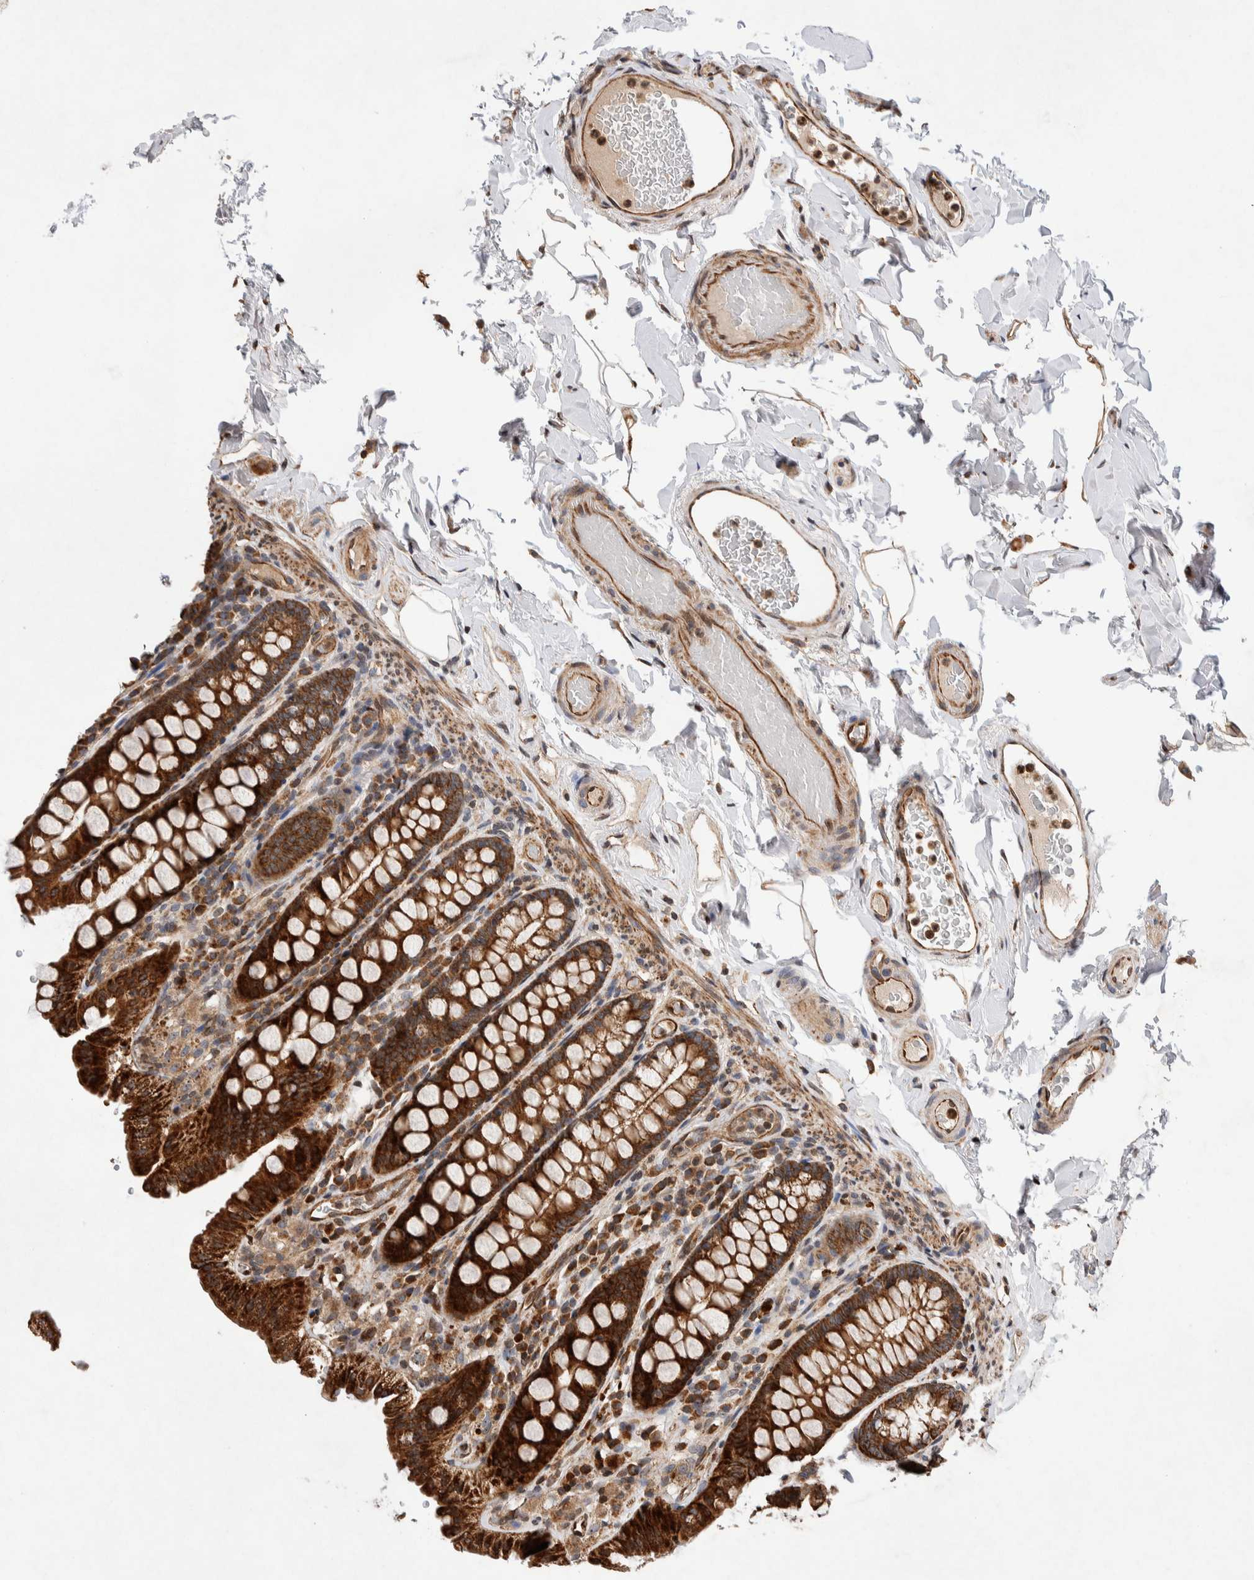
{"staining": {"intensity": "moderate", "quantity": ">75%", "location": "cytoplasmic/membranous"}, "tissue": "colon", "cell_type": "Endothelial cells", "image_type": "normal", "snomed": [{"axis": "morphology", "description": "Normal tissue, NOS"}, {"axis": "topography", "description": "Colon"}, {"axis": "topography", "description": "Peripheral nerve tissue"}], "caption": "This photomicrograph displays immunohistochemistry (IHC) staining of normal human colon, with medium moderate cytoplasmic/membranous staining in approximately >75% of endothelial cells.", "gene": "LZTS1", "patient": {"sex": "female", "age": 61}}